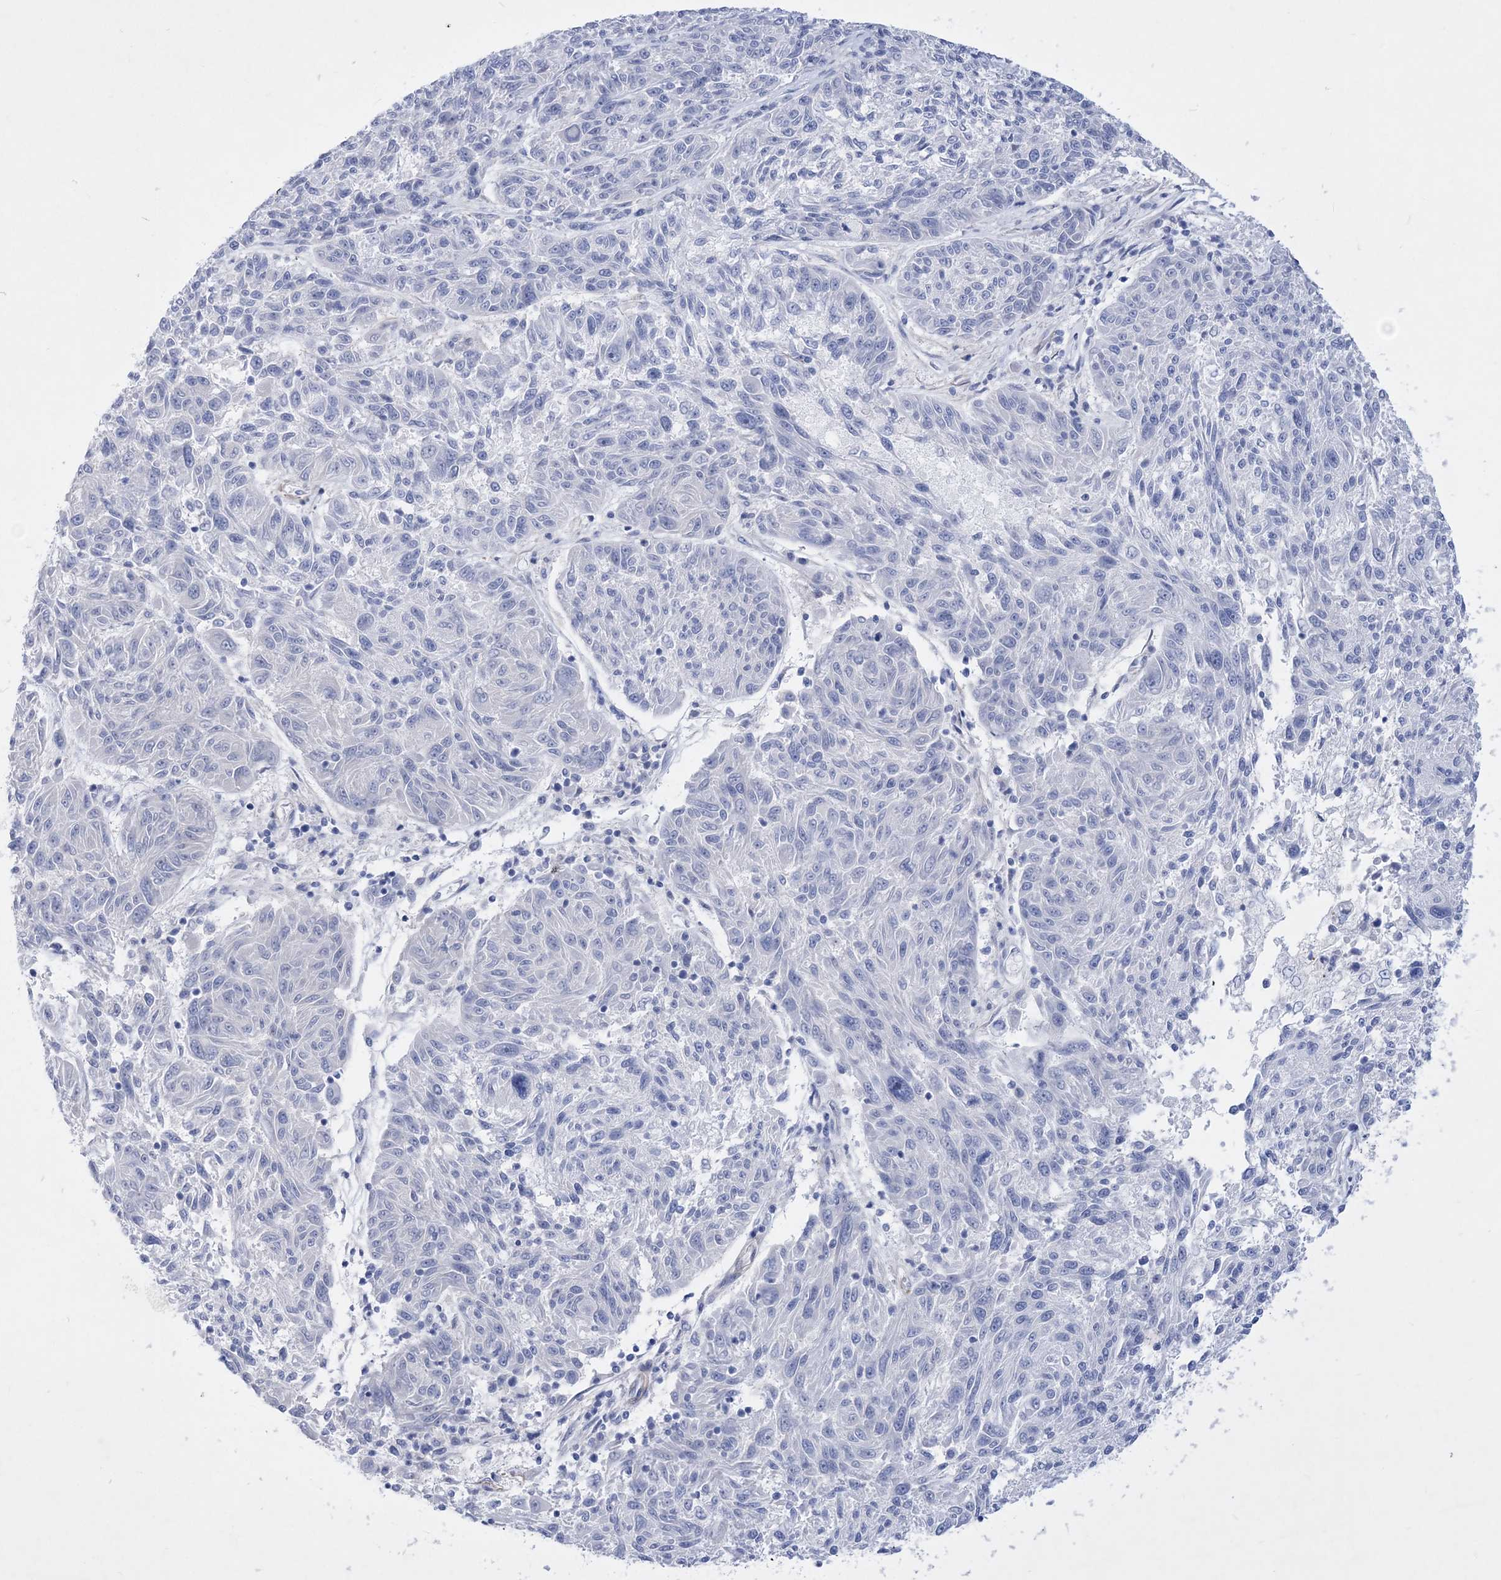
{"staining": {"intensity": "negative", "quantity": "none", "location": "none"}, "tissue": "melanoma", "cell_type": "Tumor cells", "image_type": "cancer", "snomed": [{"axis": "morphology", "description": "Malignant melanoma, NOS"}, {"axis": "topography", "description": "Skin"}], "caption": "Melanoma was stained to show a protein in brown. There is no significant expression in tumor cells. (DAB (3,3'-diaminobenzidine) immunohistochemistry (IHC) with hematoxylin counter stain).", "gene": "WDR74", "patient": {"sex": "male", "age": 53}}